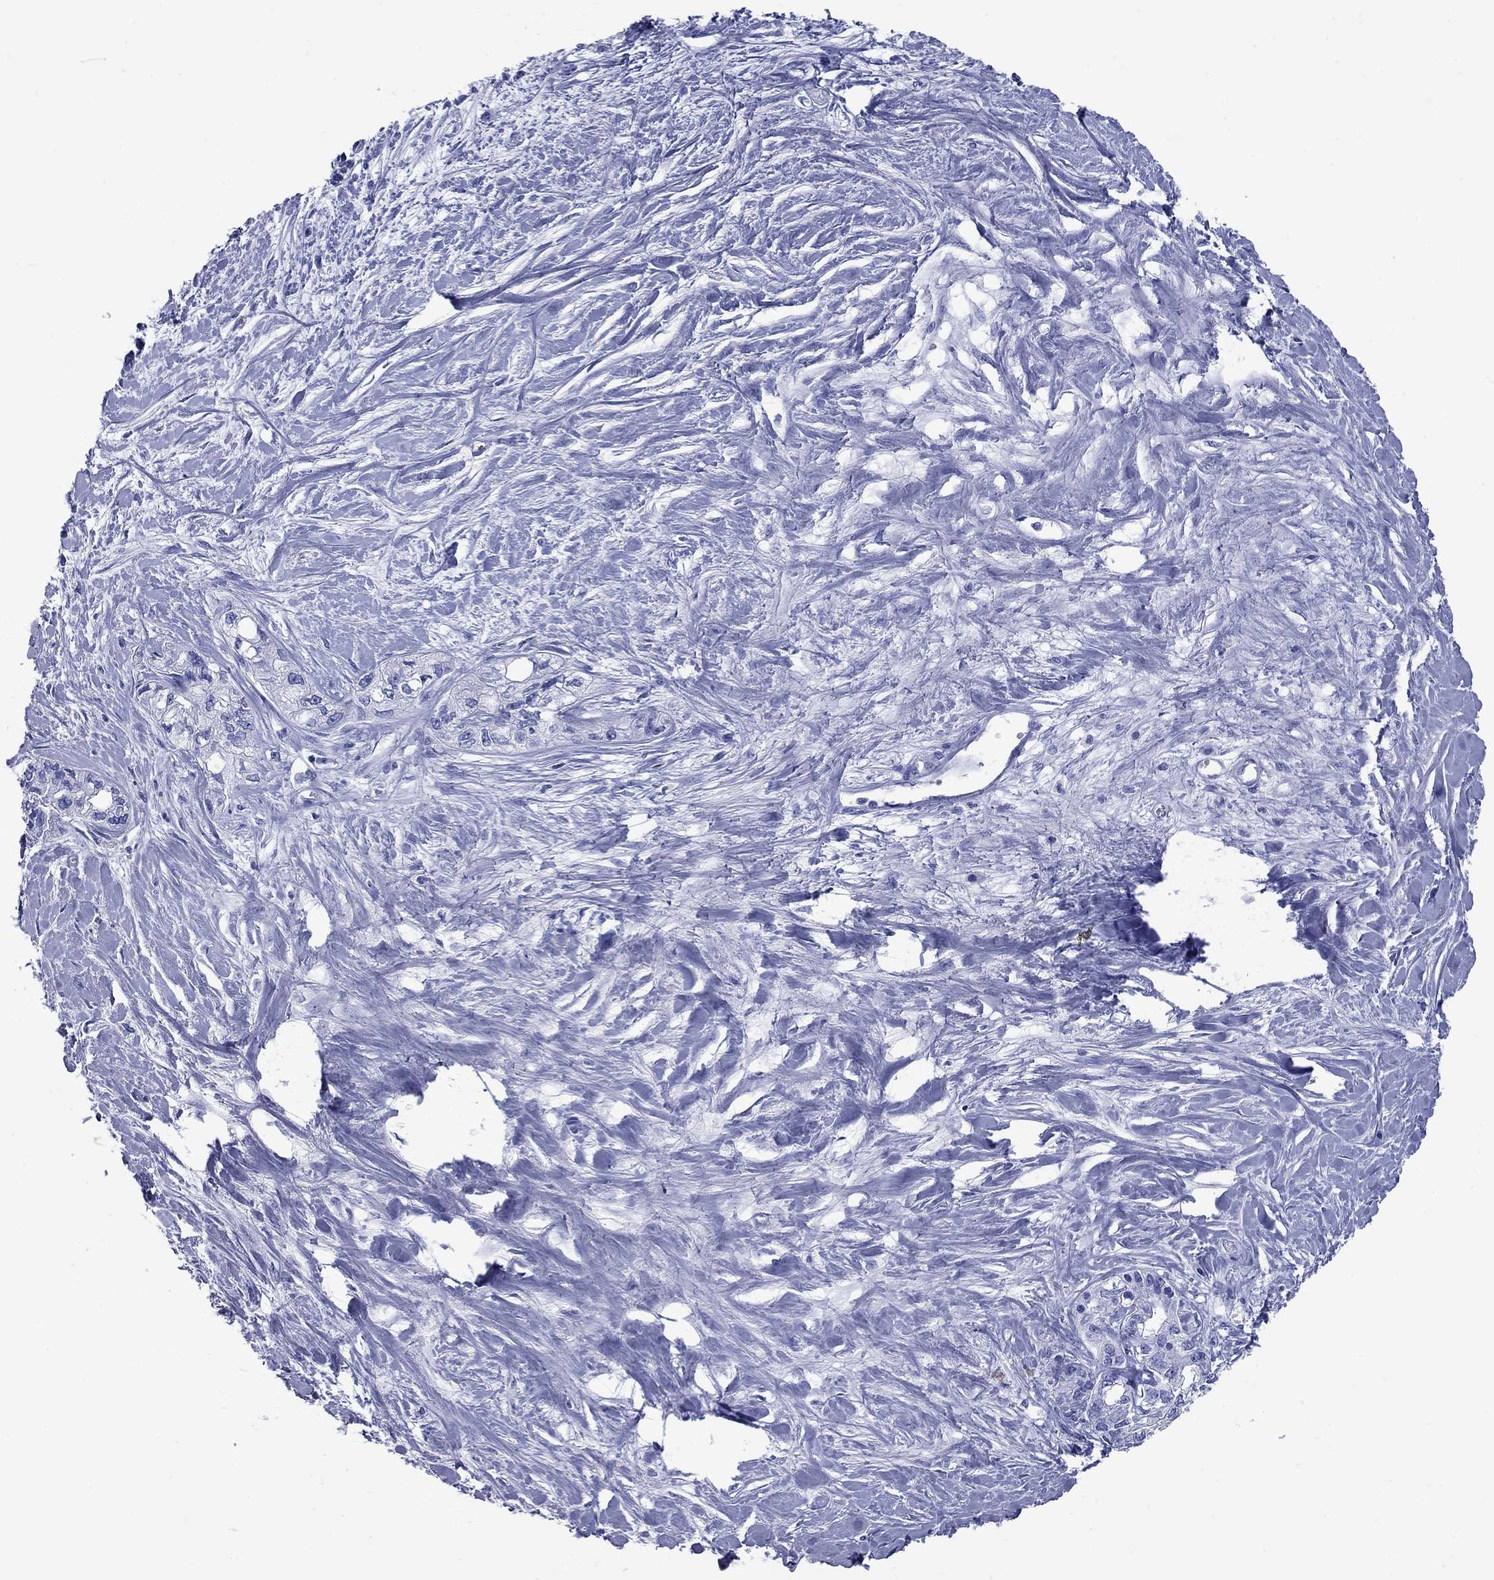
{"staining": {"intensity": "negative", "quantity": "none", "location": "none"}, "tissue": "pancreatic cancer", "cell_type": "Tumor cells", "image_type": "cancer", "snomed": [{"axis": "morphology", "description": "Adenocarcinoma, NOS"}, {"axis": "topography", "description": "Pancreas"}], "caption": "This micrograph is of pancreatic cancer stained with immunohistochemistry (IHC) to label a protein in brown with the nuclei are counter-stained blue. There is no staining in tumor cells.", "gene": "TACC3", "patient": {"sex": "female", "age": 50}}